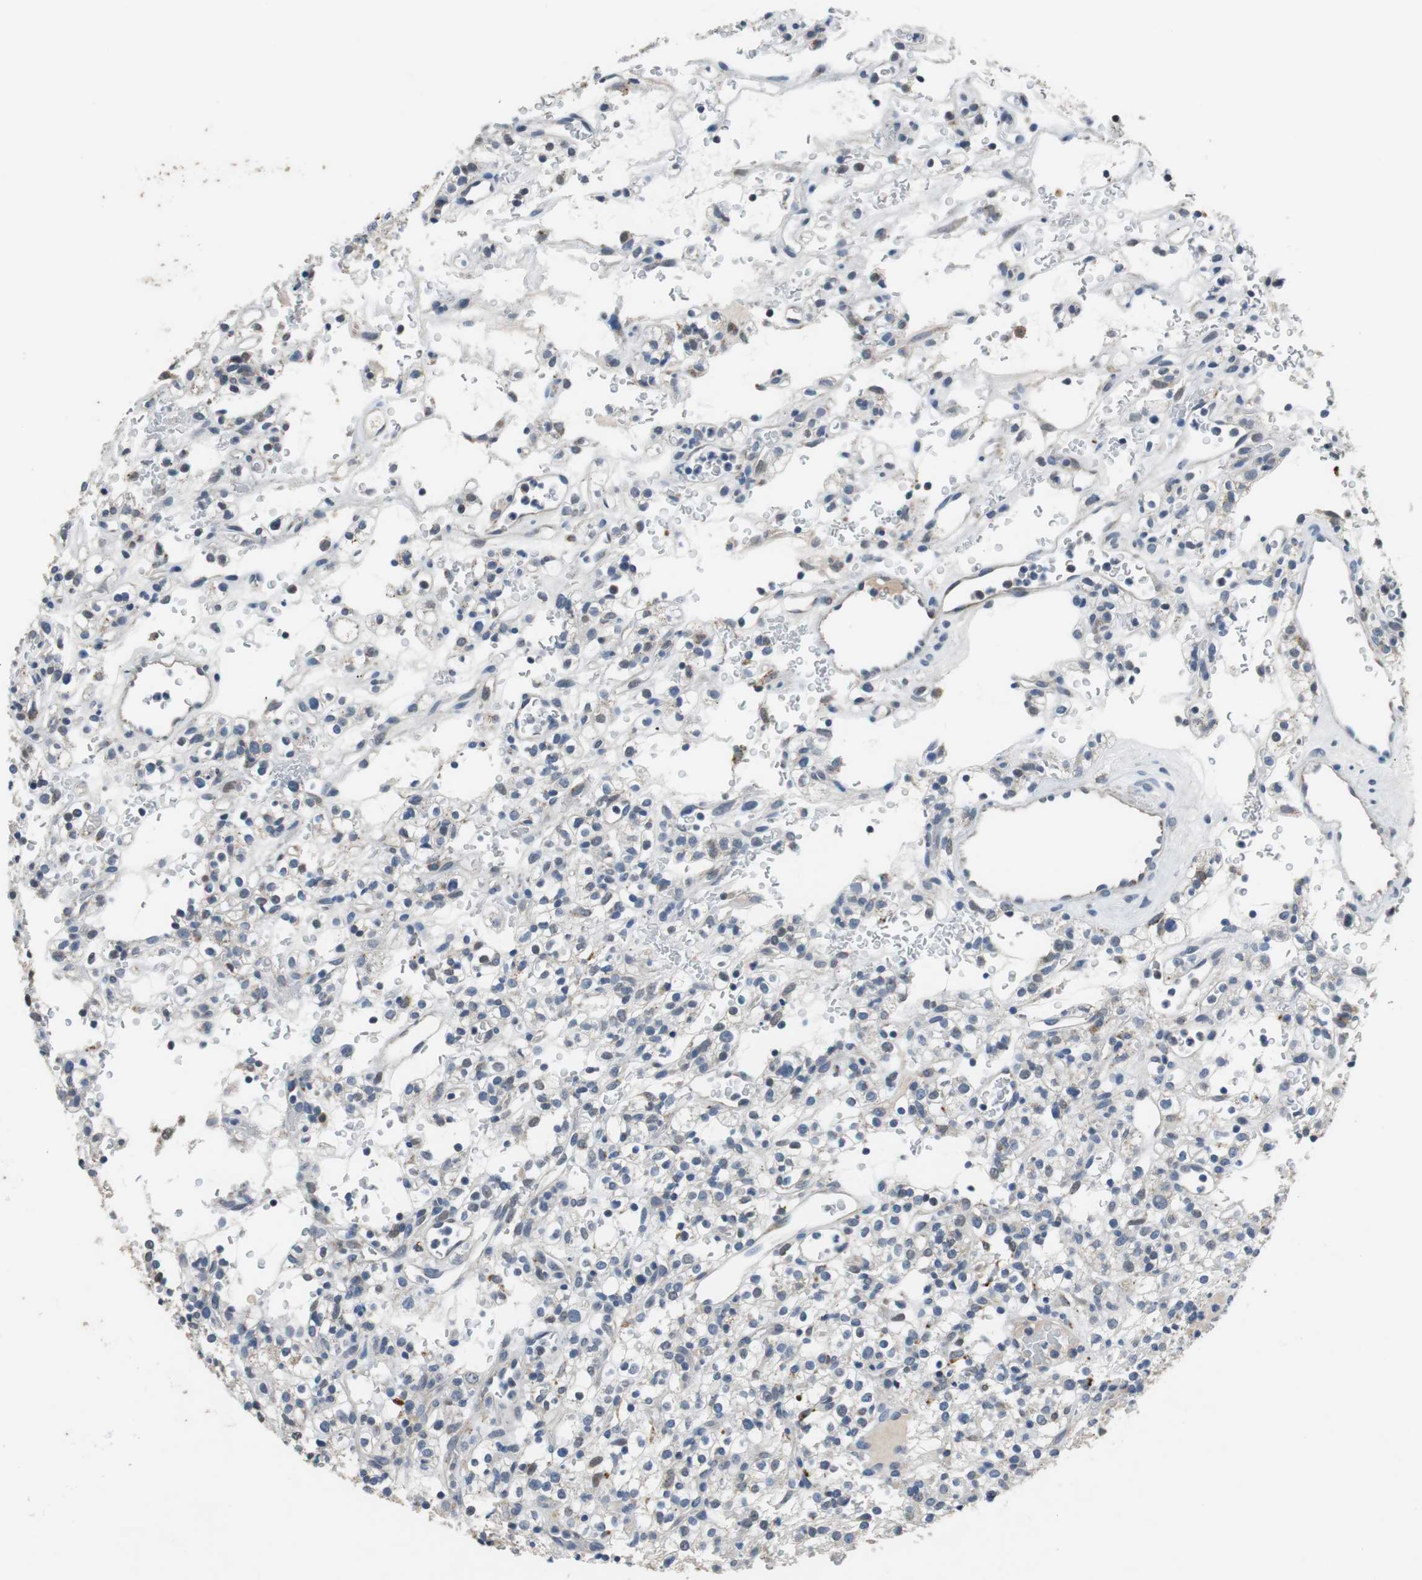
{"staining": {"intensity": "weak", "quantity": "<25%", "location": "cytoplasmic/membranous"}, "tissue": "renal cancer", "cell_type": "Tumor cells", "image_type": "cancer", "snomed": [{"axis": "morphology", "description": "Normal tissue, NOS"}, {"axis": "morphology", "description": "Adenocarcinoma, NOS"}, {"axis": "topography", "description": "Kidney"}], "caption": "Protein analysis of renal cancer (adenocarcinoma) reveals no significant staining in tumor cells. The staining is performed using DAB (3,3'-diaminobenzidine) brown chromogen with nuclei counter-stained in using hematoxylin.", "gene": "NLGN1", "patient": {"sex": "female", "age": 72}}